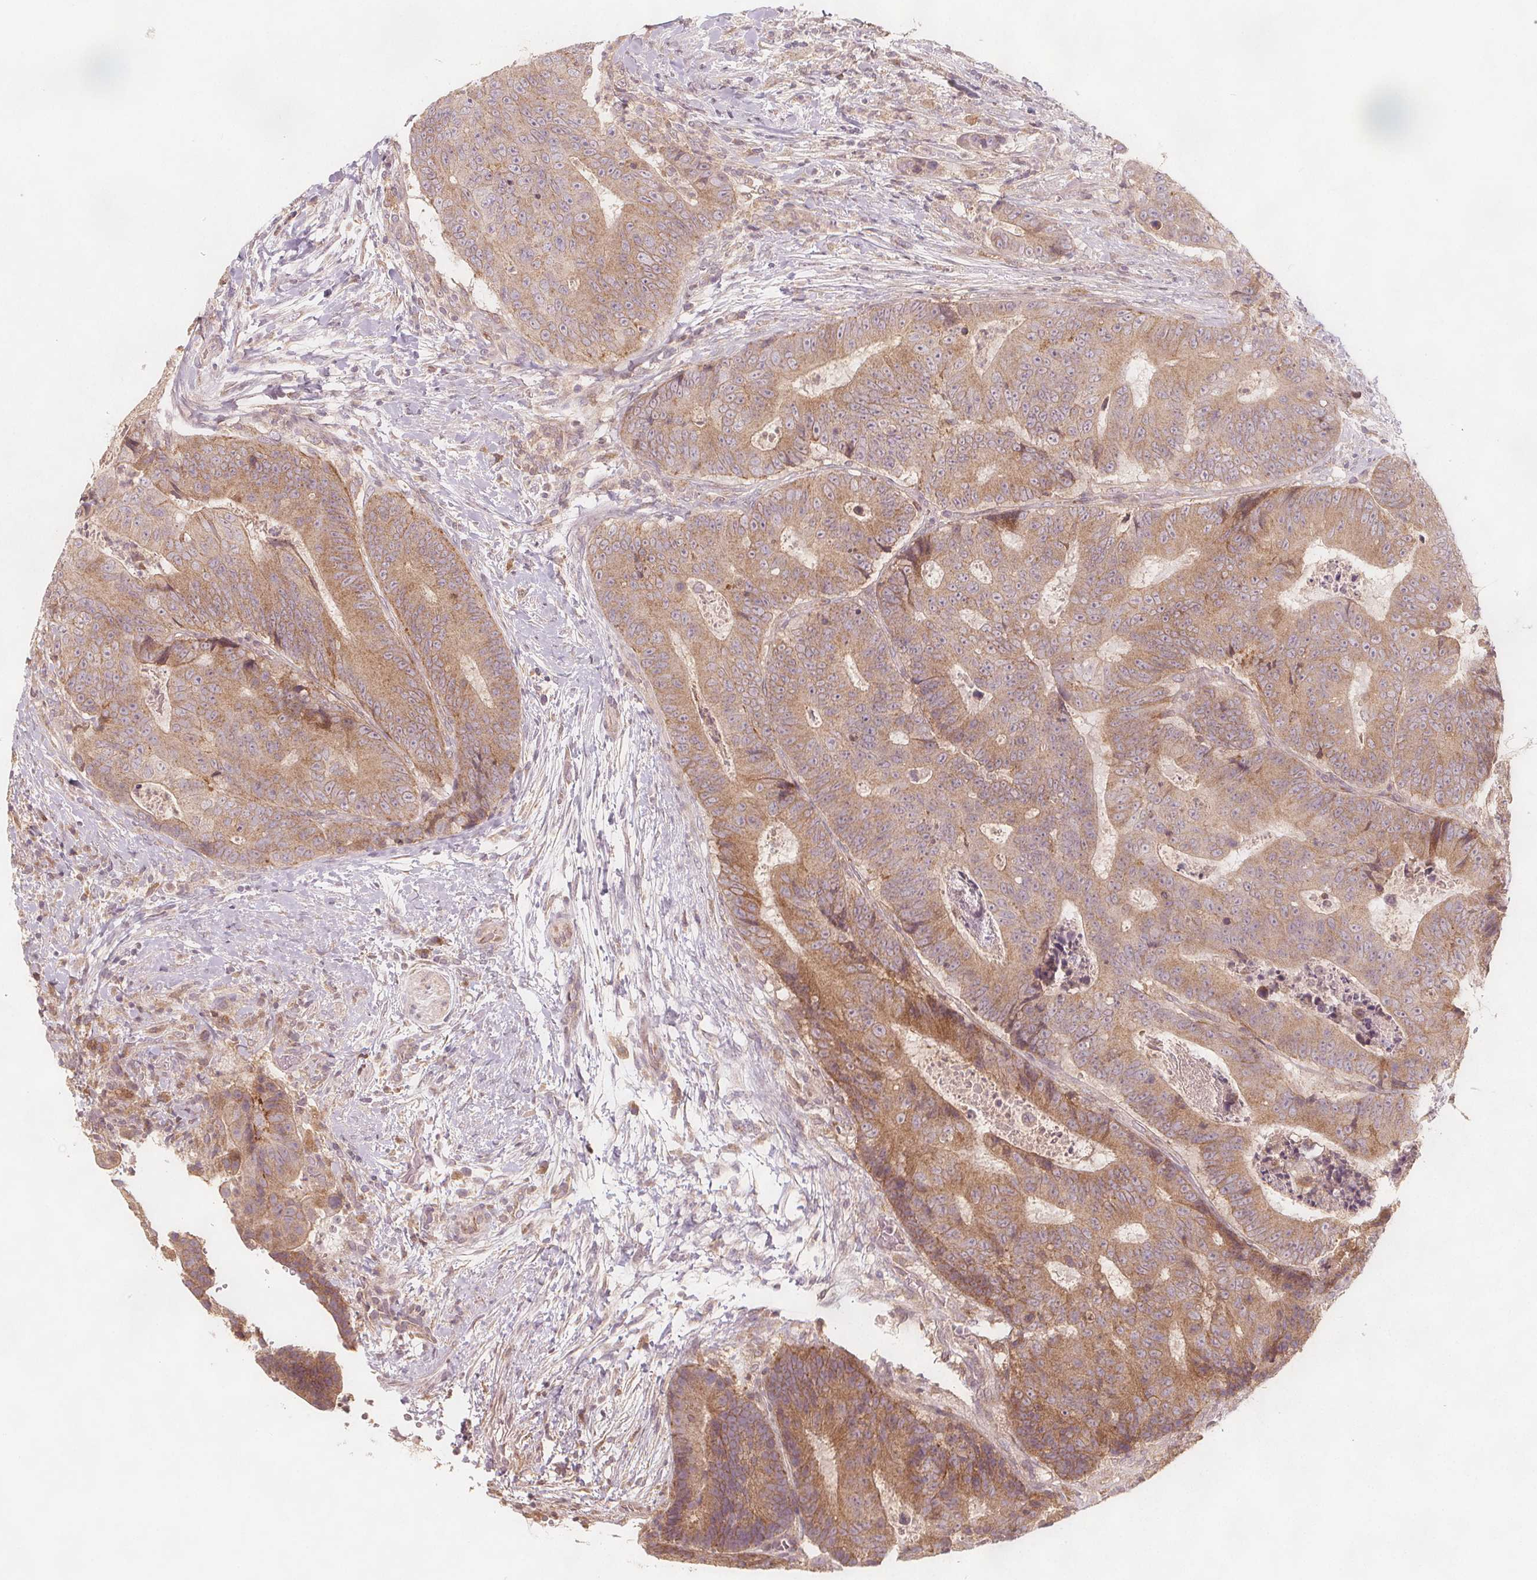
{"staining": {"intensity": "weak", "quantity": ">75%", "location": "cytoplasmic/membranous"}, "tissue": "colorectal cancer", "cell_type": "Tumor cells", "image_type": "cancer", "snomed": [{"axis": "morphology", "description": "Adenocarcinoma, NOS"}, {"axis": "topography", "description": "Colon"}], "caption": "Immunohistochemical staining of adenocarcinoma (colorectal) exhibits low levels of weak cytoplasmic/membranous positivity in approximately >75% of tumor cells.", "gene": "NCSTN", "patient": {"sex": "female", "age": 48}}